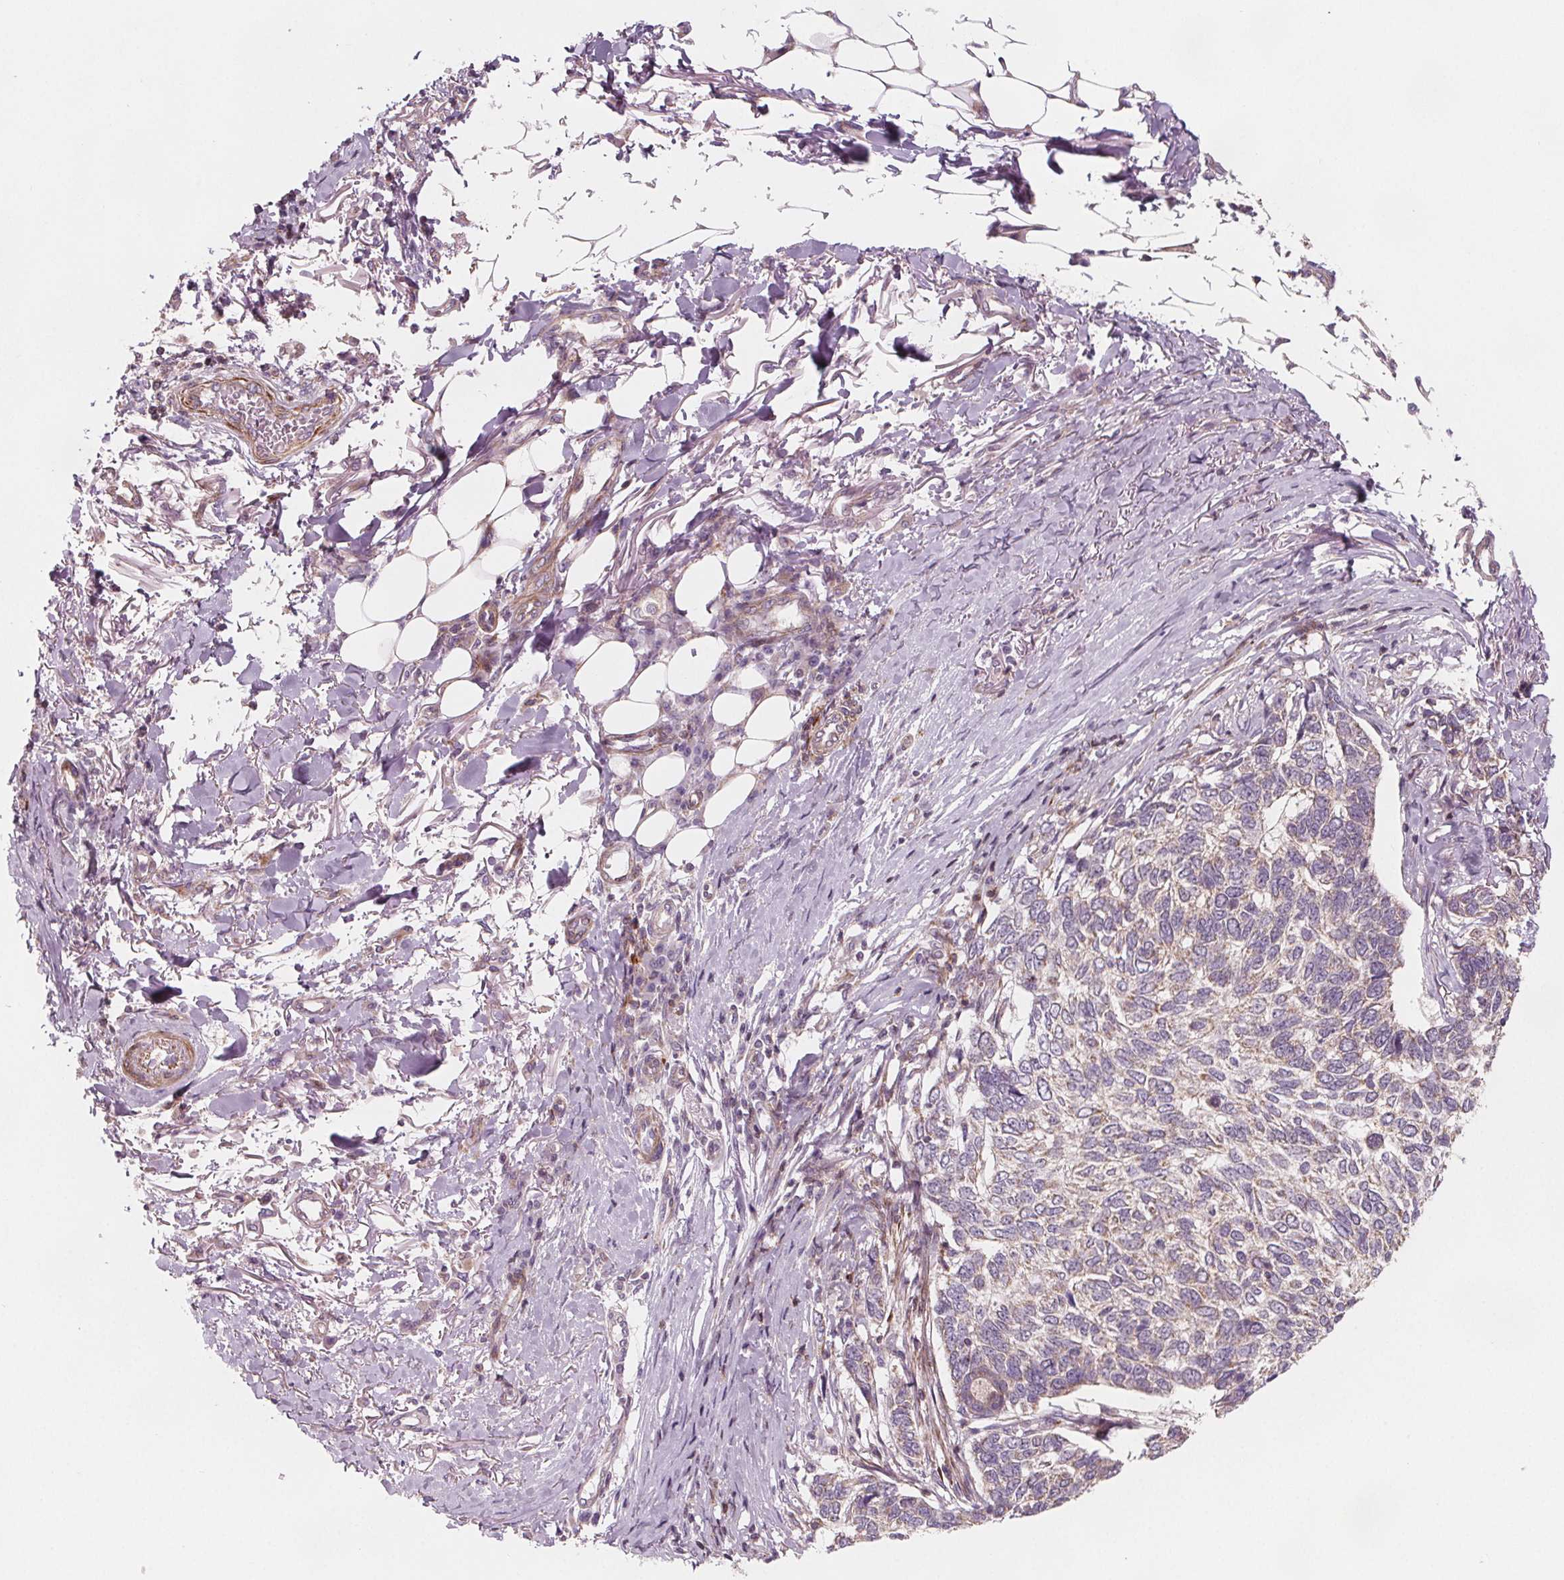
{"staining": {"intensity": "weak", "quantity": "<25%", "location": "cytoplasmic/membranous"}, "tissue": "skin cancer", "cell_type": "Tumor cells", "image_type": "cancer", "snomed": [{"axis": "morphology", "description": "Basal cell carcinoma"}, {"axis": "topography", "description": "Skin"}], "caption": "The IHC image has no significant positivity in tumor cells of skin basal cell carcinoma tissue. (Immunohistochemistry, brightfield microscopy, high magnification).", "gene": "ADAM33", "patient": {"sex": "female", "age": 65}}